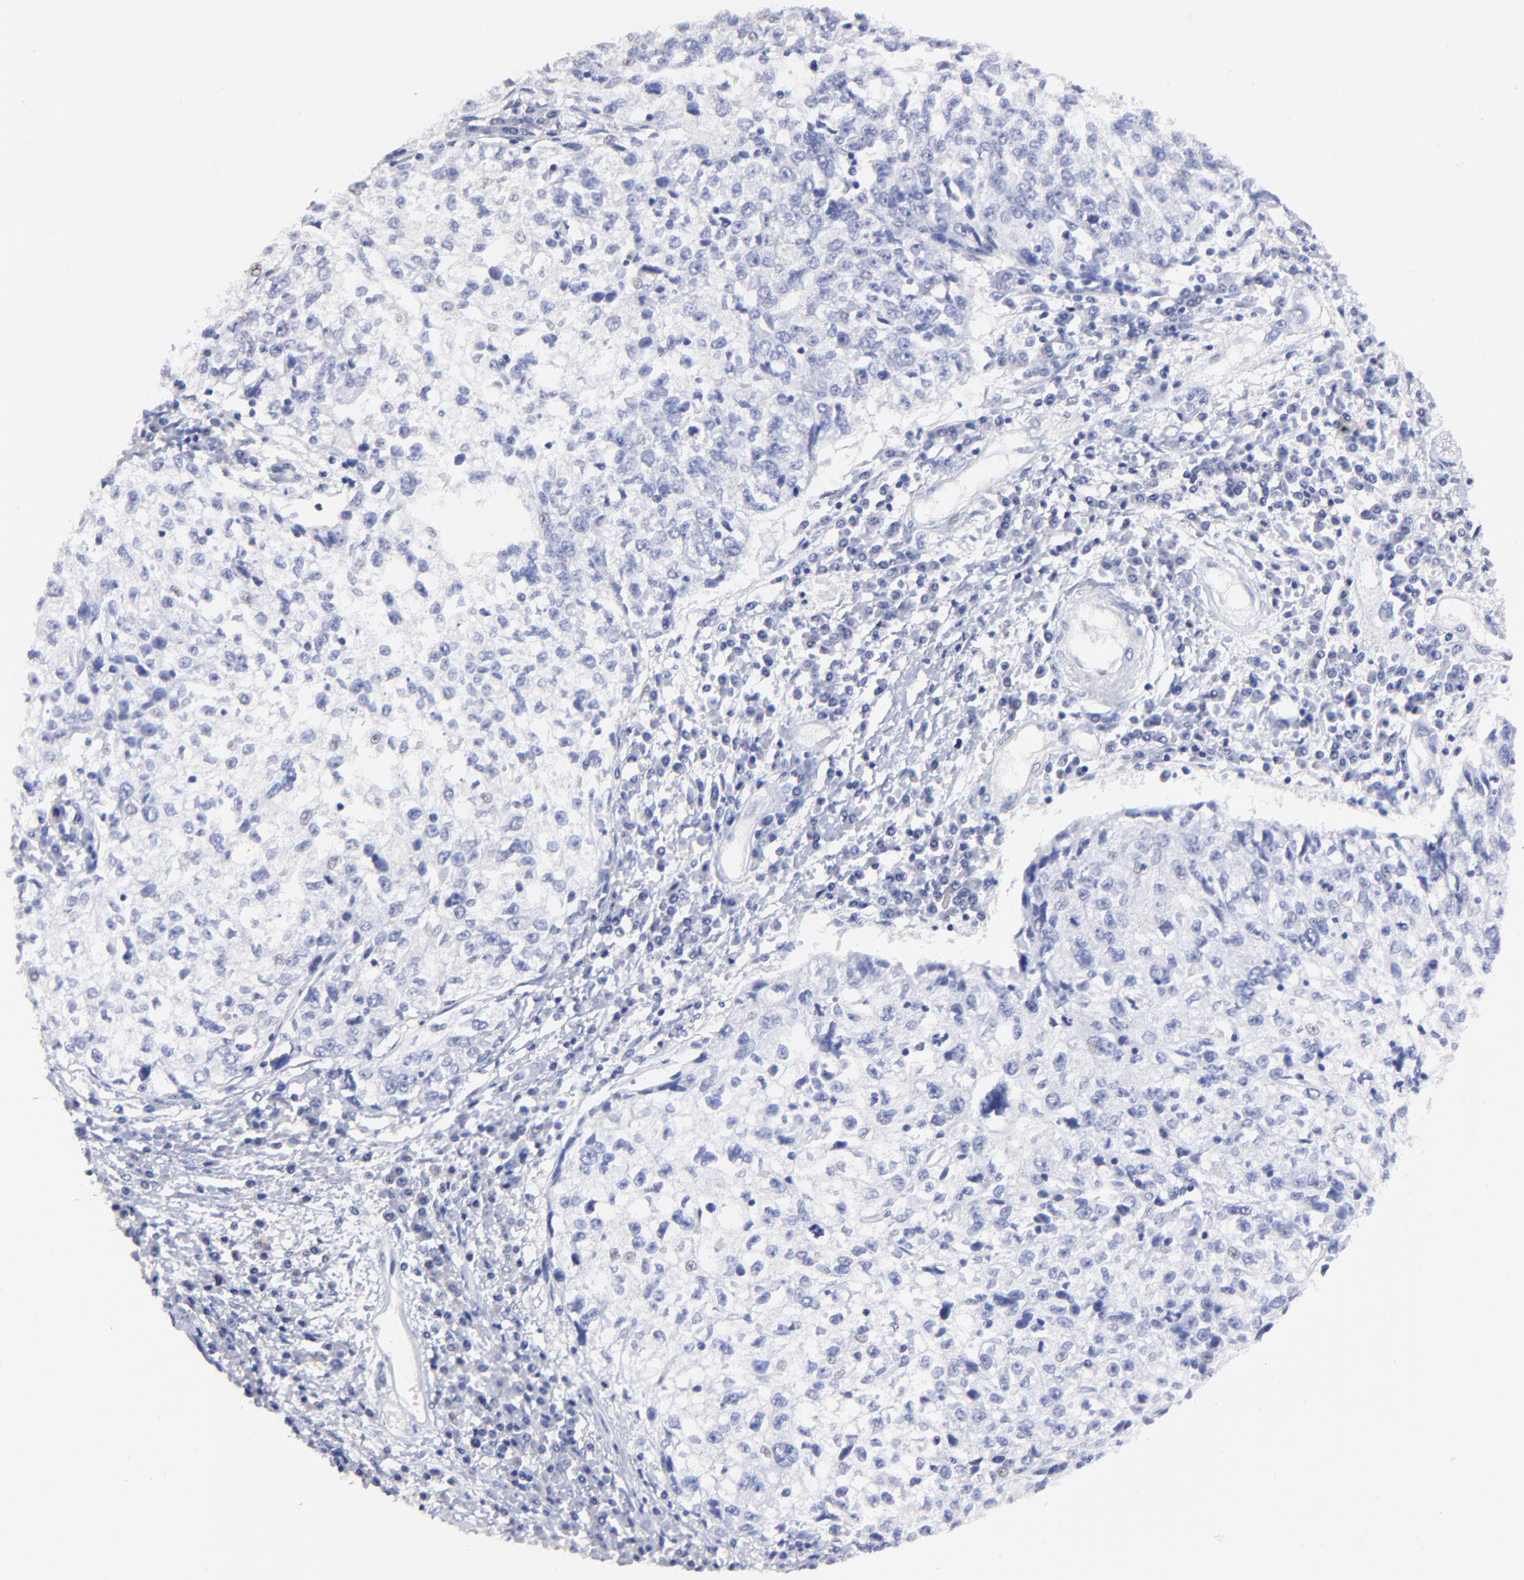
{"staining": {"intensity": "negative", "quantity": "none", "location": "none"}, "tissue": "cervical cancer", "cell_type": "Tumor cells", "image_type": "cancer", "snomed": [{"axis": "morphology", "description": "Squamous cell carcinoma, NOS"}, {"axis": "topography", "description": "Cervix"}], "caption": "Cervical cancer stained for a protein using IHC demonstrates no staining tumor cells.", "gene": "HORMAD2", "patient": {"sex": "female", "age": 57}}